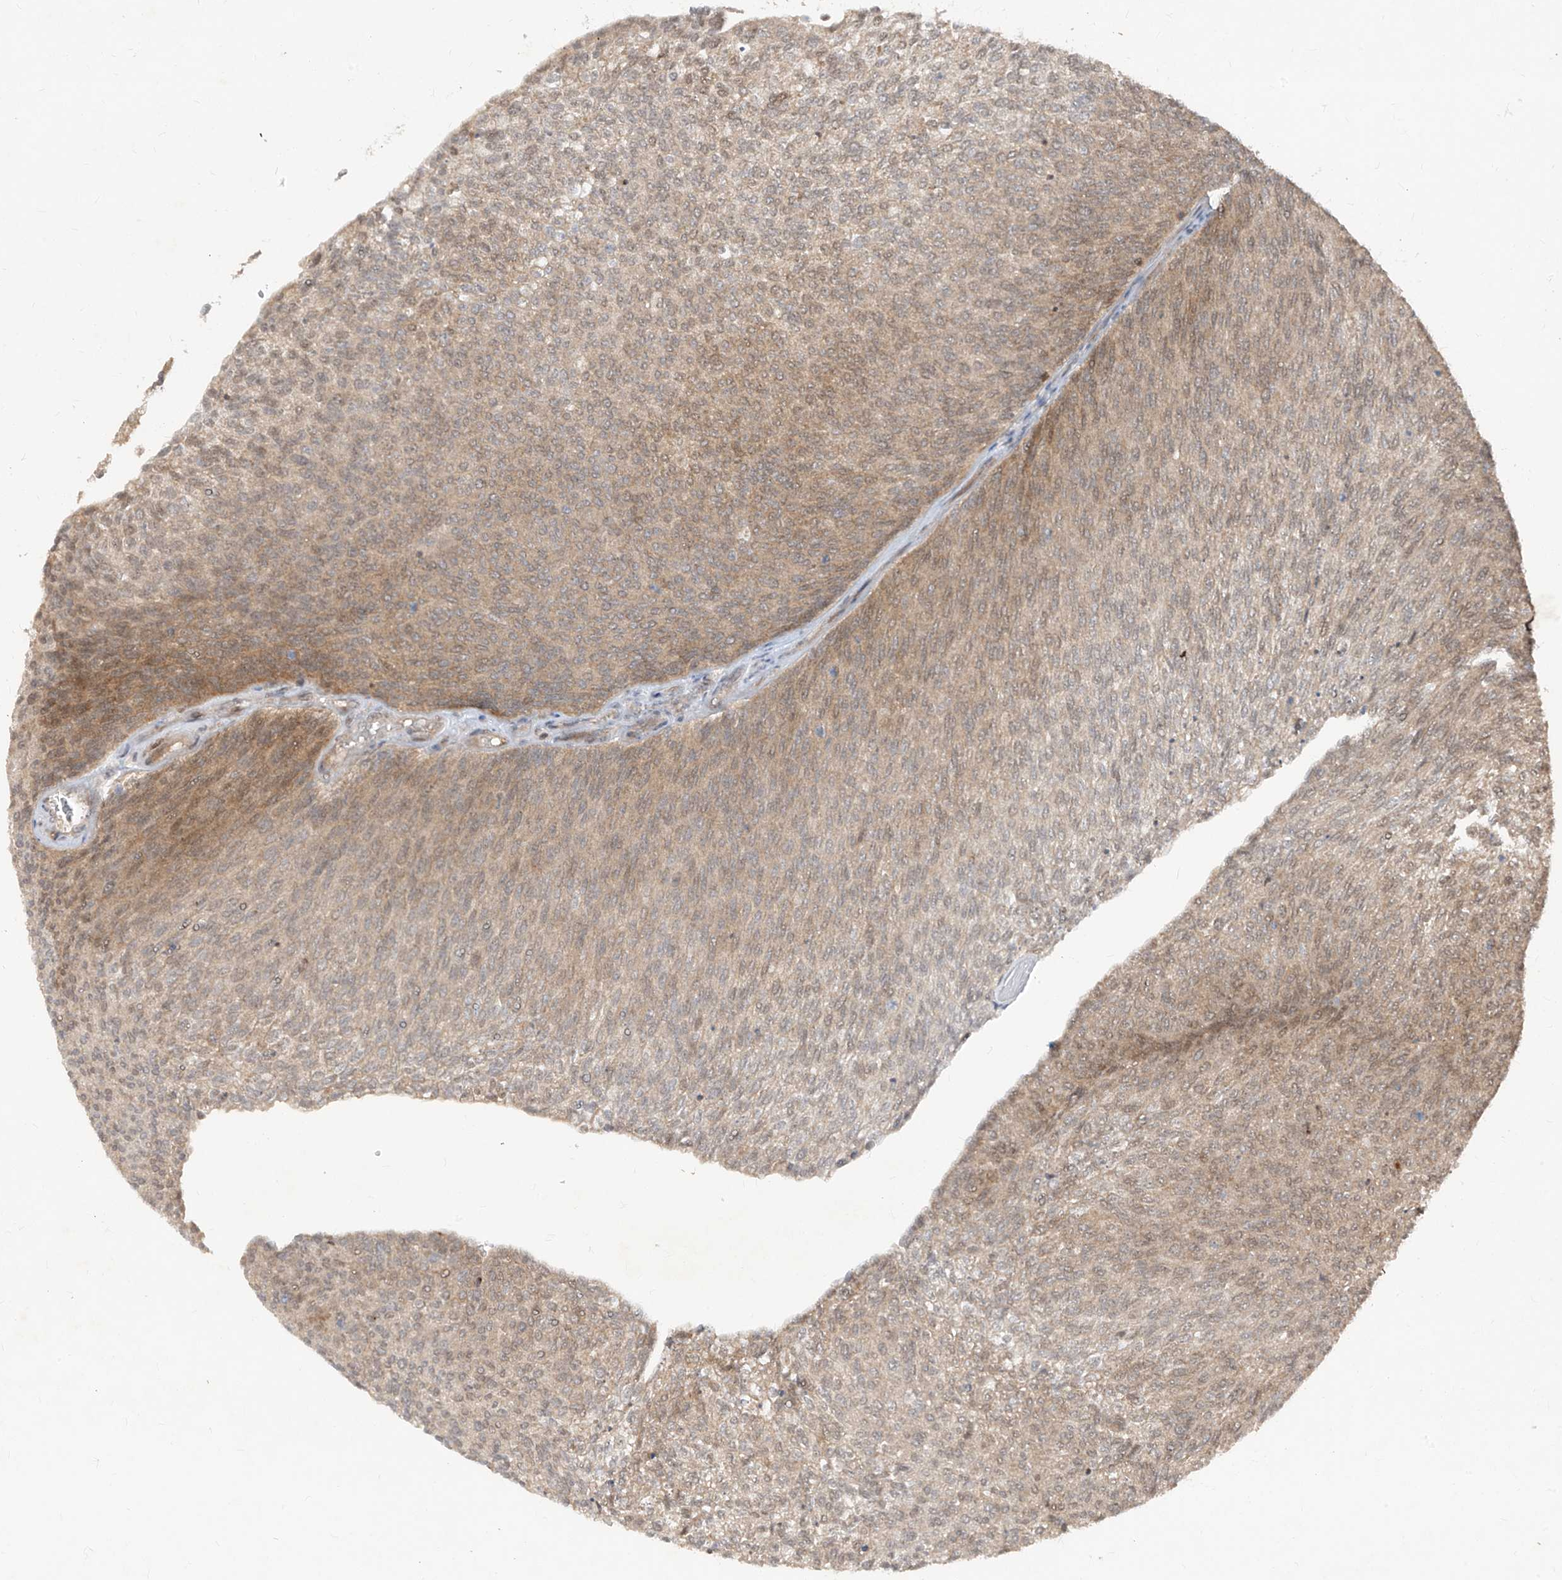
{"staining": {"intensity": "moderate", "quantity": "25%-75%", "location": "cytoplasmic/membranous"}, "tissue": "urothelial cancer", "cell_type": "Tumor cells", "image_type": "cancer", "snomed": [{"axis": "morphology", "description": "Urothelial carcinoma, Low grade"}, {"axis": "topography", "description": "Urinary bladder"}], "caption": "Protein staining of low-grade urothelial carcinoma tissue demonstrates moderate cytoplasmic/membranous positivity in about 25%-75% of tumor cells.", "gene": "ZNF358", "patient": {"sex": "female", "age": 79}}